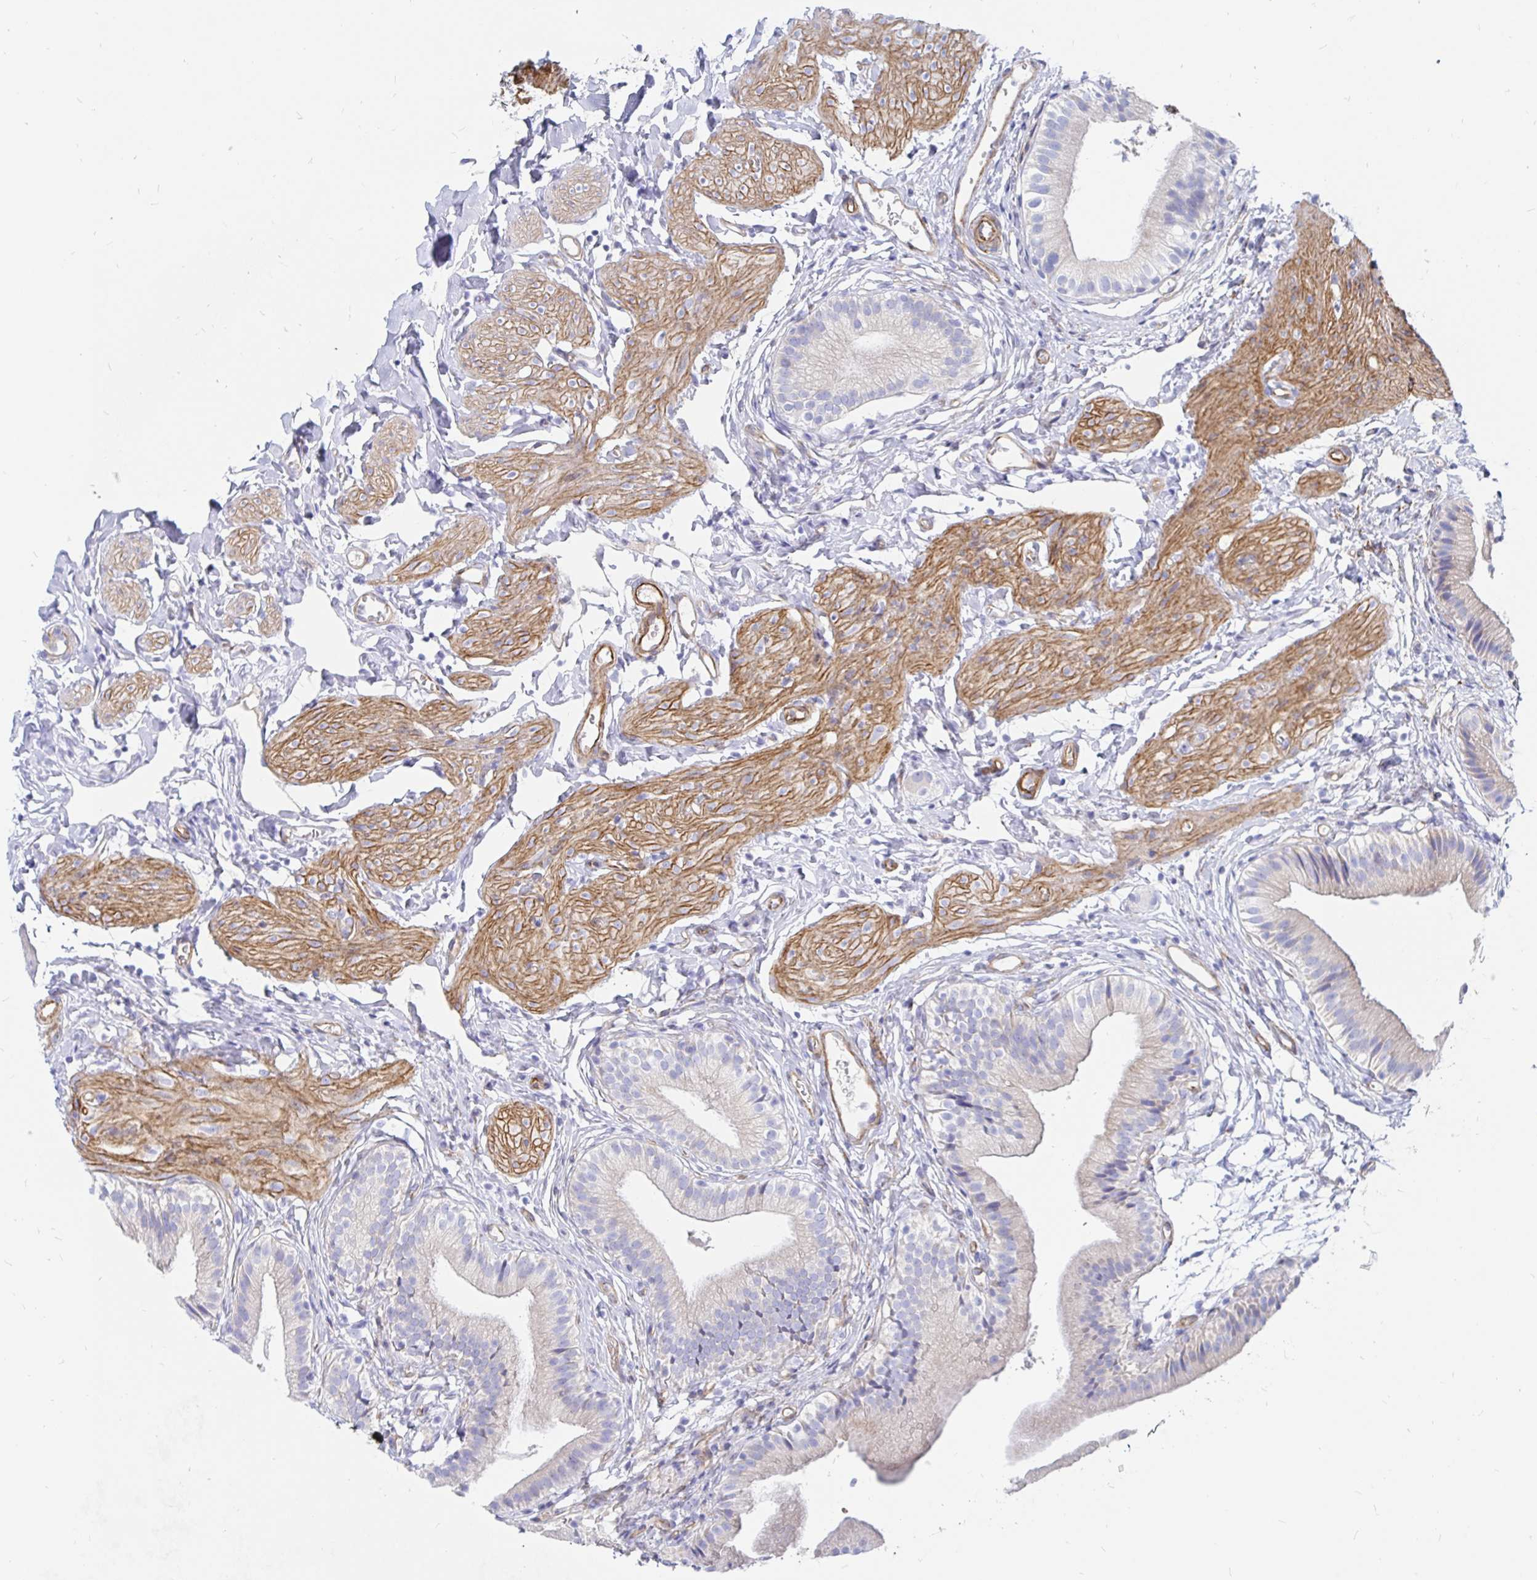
{"staining": {"intensity": "moderate", "quantity": "25%-75%", "location": "cytoplasmic/membranous"}, "tissue": "gallbladder", "cell_type": "Glandular cells", "image_type": "normal", "snomed": [{"axis": "morphology", "description": "Normal tissue, NOS"}, {"axis": "topography", "description": "Gallbladder"}], "caption": "Immunohistochemistry (IHC) image of unremarkable human gallbladder stained for a protein (brown), which displays medium levels of moderate cytoplasmic/membranous expression in approximately 25%-75% of glandular cells.", "gene": "COX16", "patient": {"sex": "female", "age": 47}}